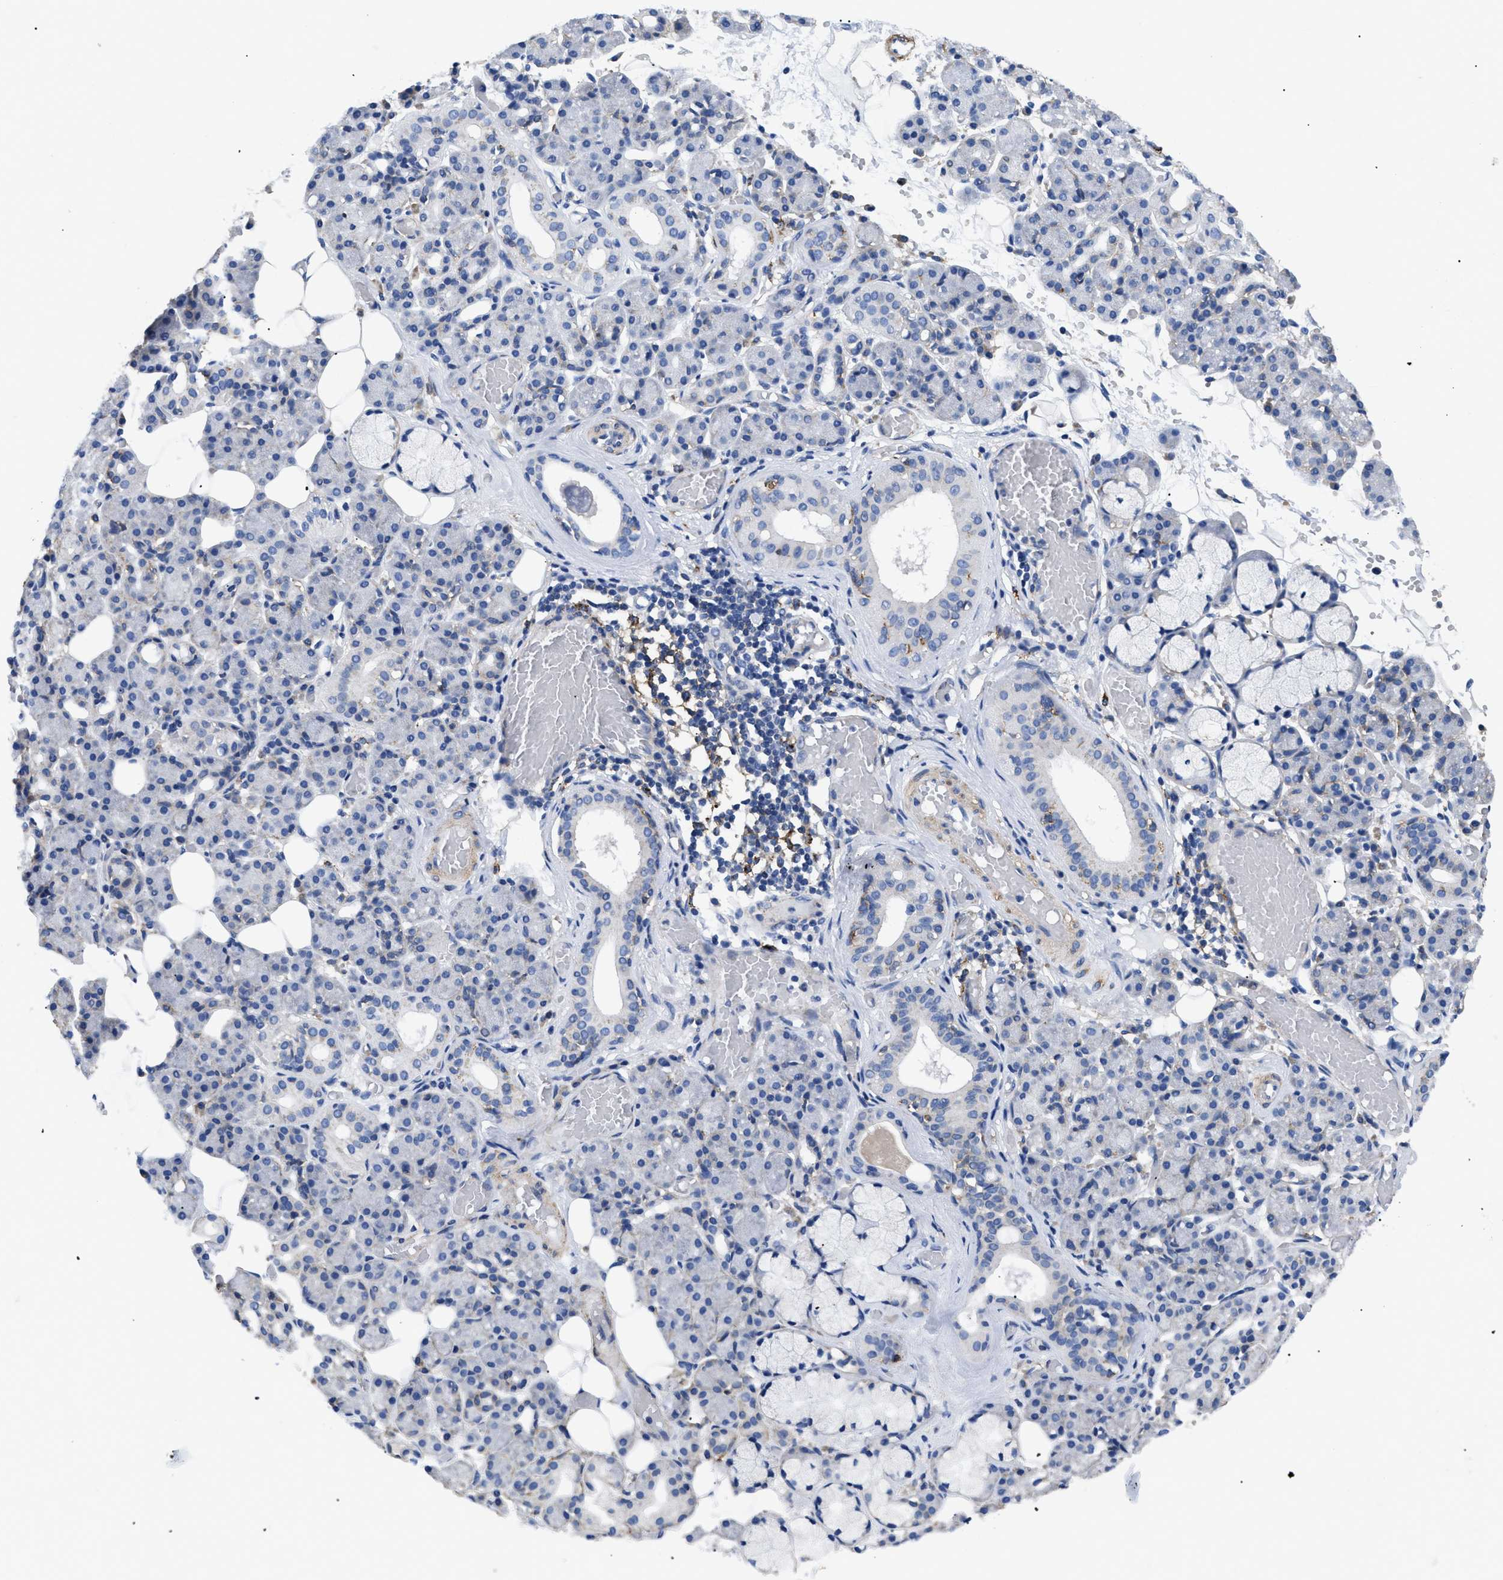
{"staining": {"intensity": "negative", "quantity": "none", "location": "none"}, "tissue": "salivary gland", "cell_type": "Glandular cells", "image_type": "normal", "snomed": [{"axis": "morphology", "description": "Normal tissue, NOS"}, {"axis": "topography", "description": "Salivary gland"}], "caption": "High magnification brightfield microscopy of benign salivary gland stained with DAB (brown) and counterstained with hematoxylin (blue): glandular cells show no significant positivity.", "gene": "HLA", "patient": {"sex": "male", "age": 63}}